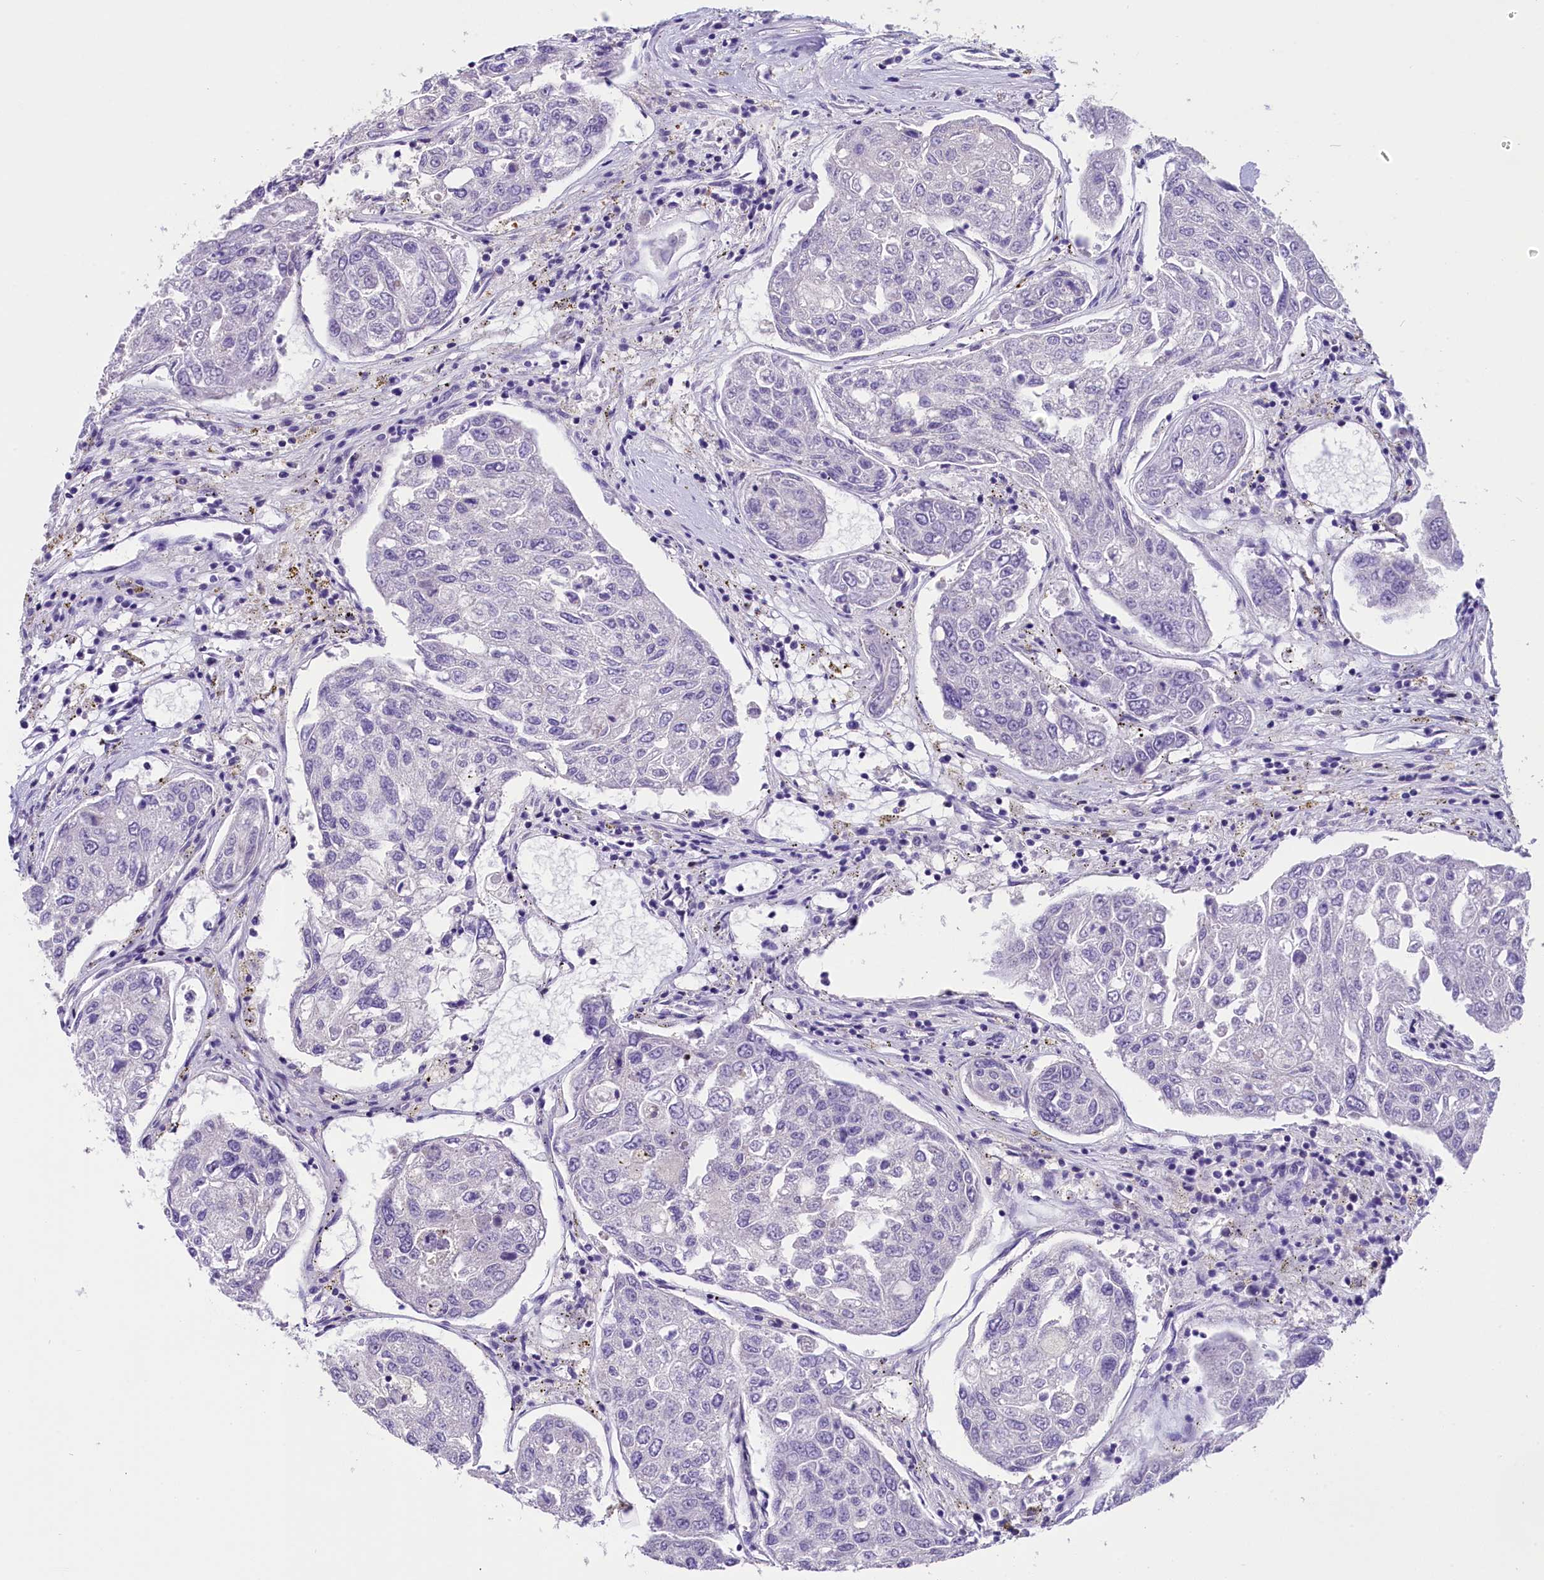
{"staining": {"intensity": "negative", "quantity": "none", "location": "none"}, "tissue": "urothelial cancer", "cell_type": "Tumor cells", "image_type": "cancer", "snomed": [{"axis": "morphology", "description": "Urothelial carcinoma, High grade"}, {"axis": "topography", "description": "Lymph node"}, {"axis": "topography", "description": "Urinary bladder"}], "caption": "A photomicrograph of high-grade urothelial carcinoma stained for a protein demonstrates no brown staining in tumor cells.", "gene": "ZC3H4", "patient": {"sex": "male", "age": 51}}